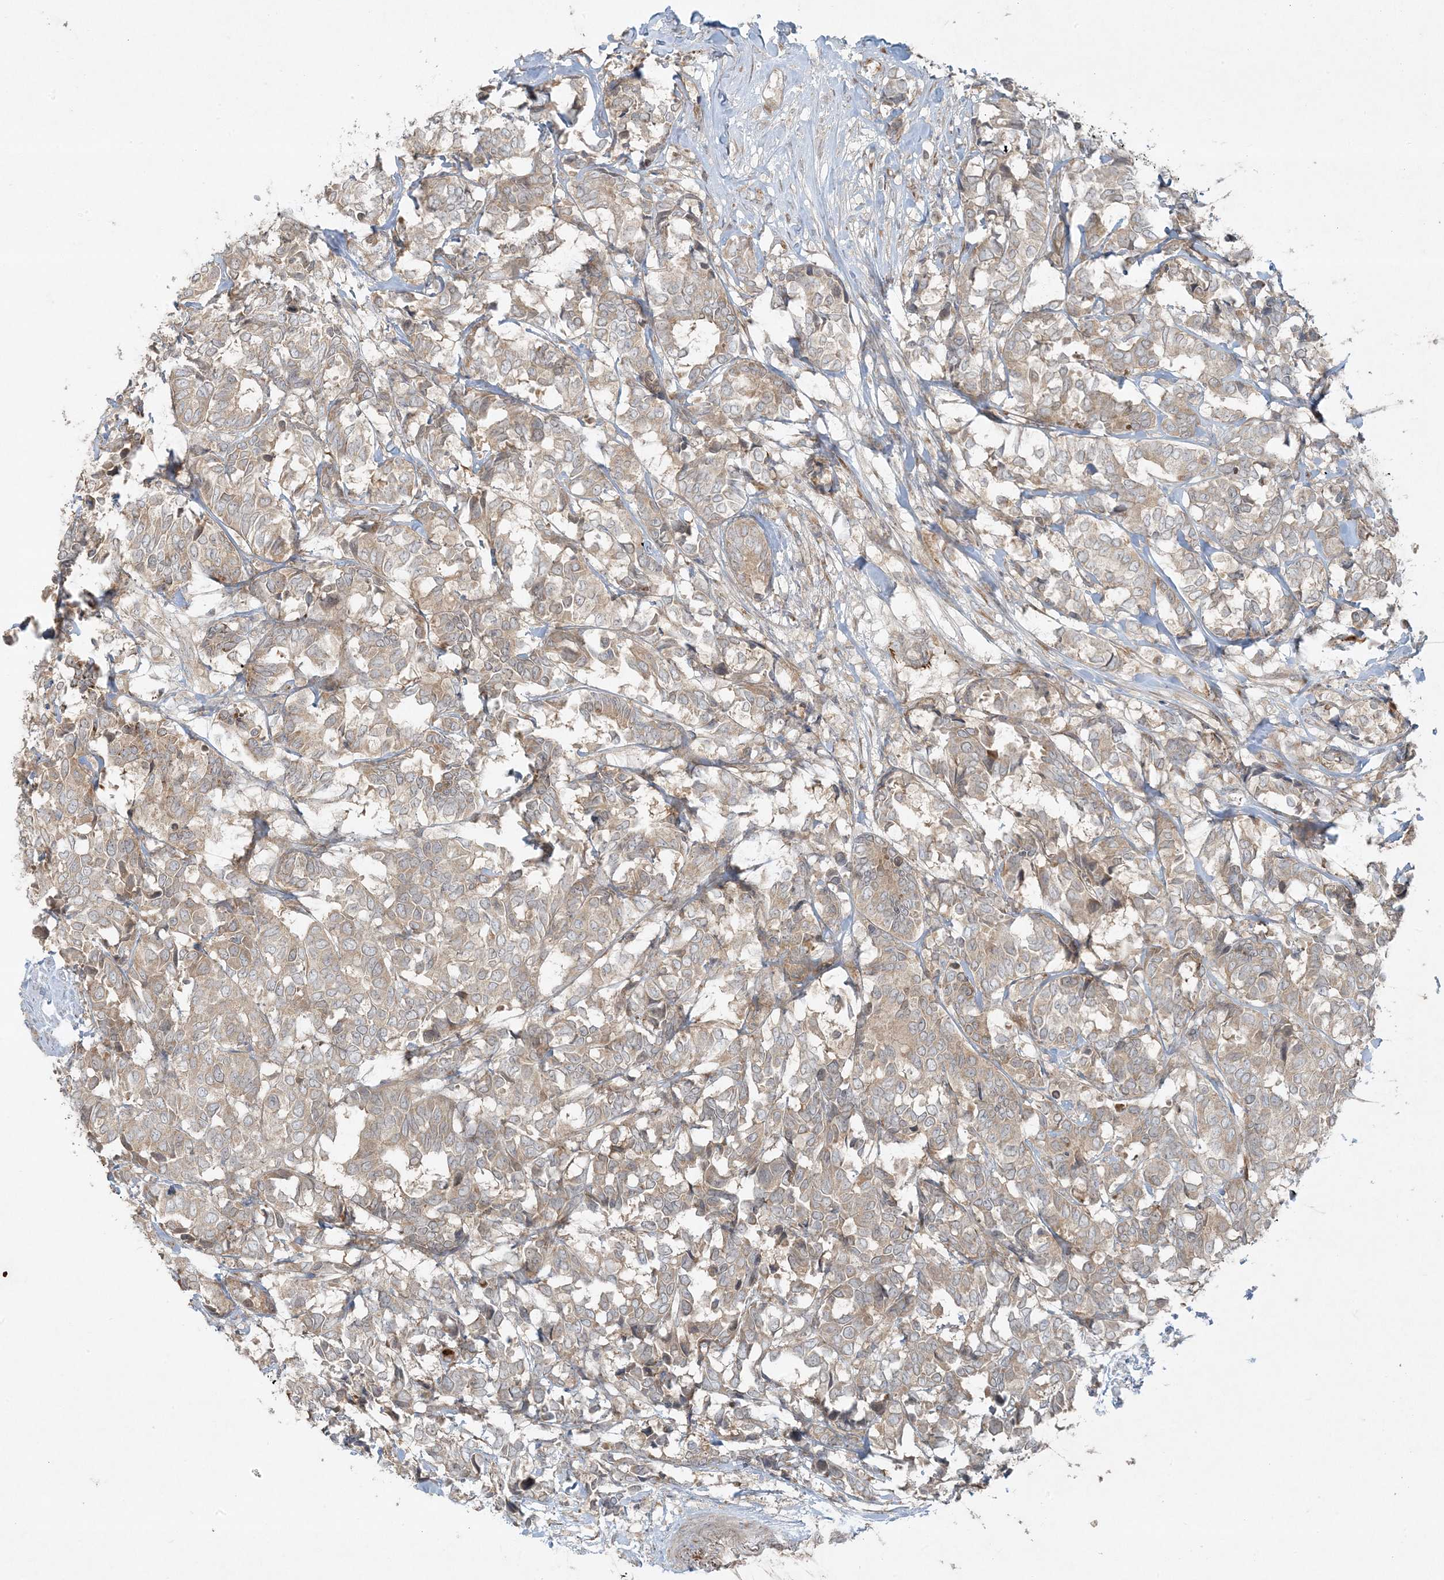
{"staining": {"intensity": "weak", "quantity": ">75%", "location": "cytoplasmic/membranous"}, "tissue": "breast cancer", "cell_type": "Tumor cells", "image_type": "cancer", "snomed": [{"axis": "morphology", "description": "Duct carcinoma"}, {"axis": "topography", "description": "Breast"}], "caption": "Invasive ductal carcinoma (breast) was stained to show a protein in brown. There is low levels of weak cytoplasmic/membranous positivity in about >75% of tumor cells.", "gene": "ZNF263", "patient": {"sex": "female", "age": 87}}